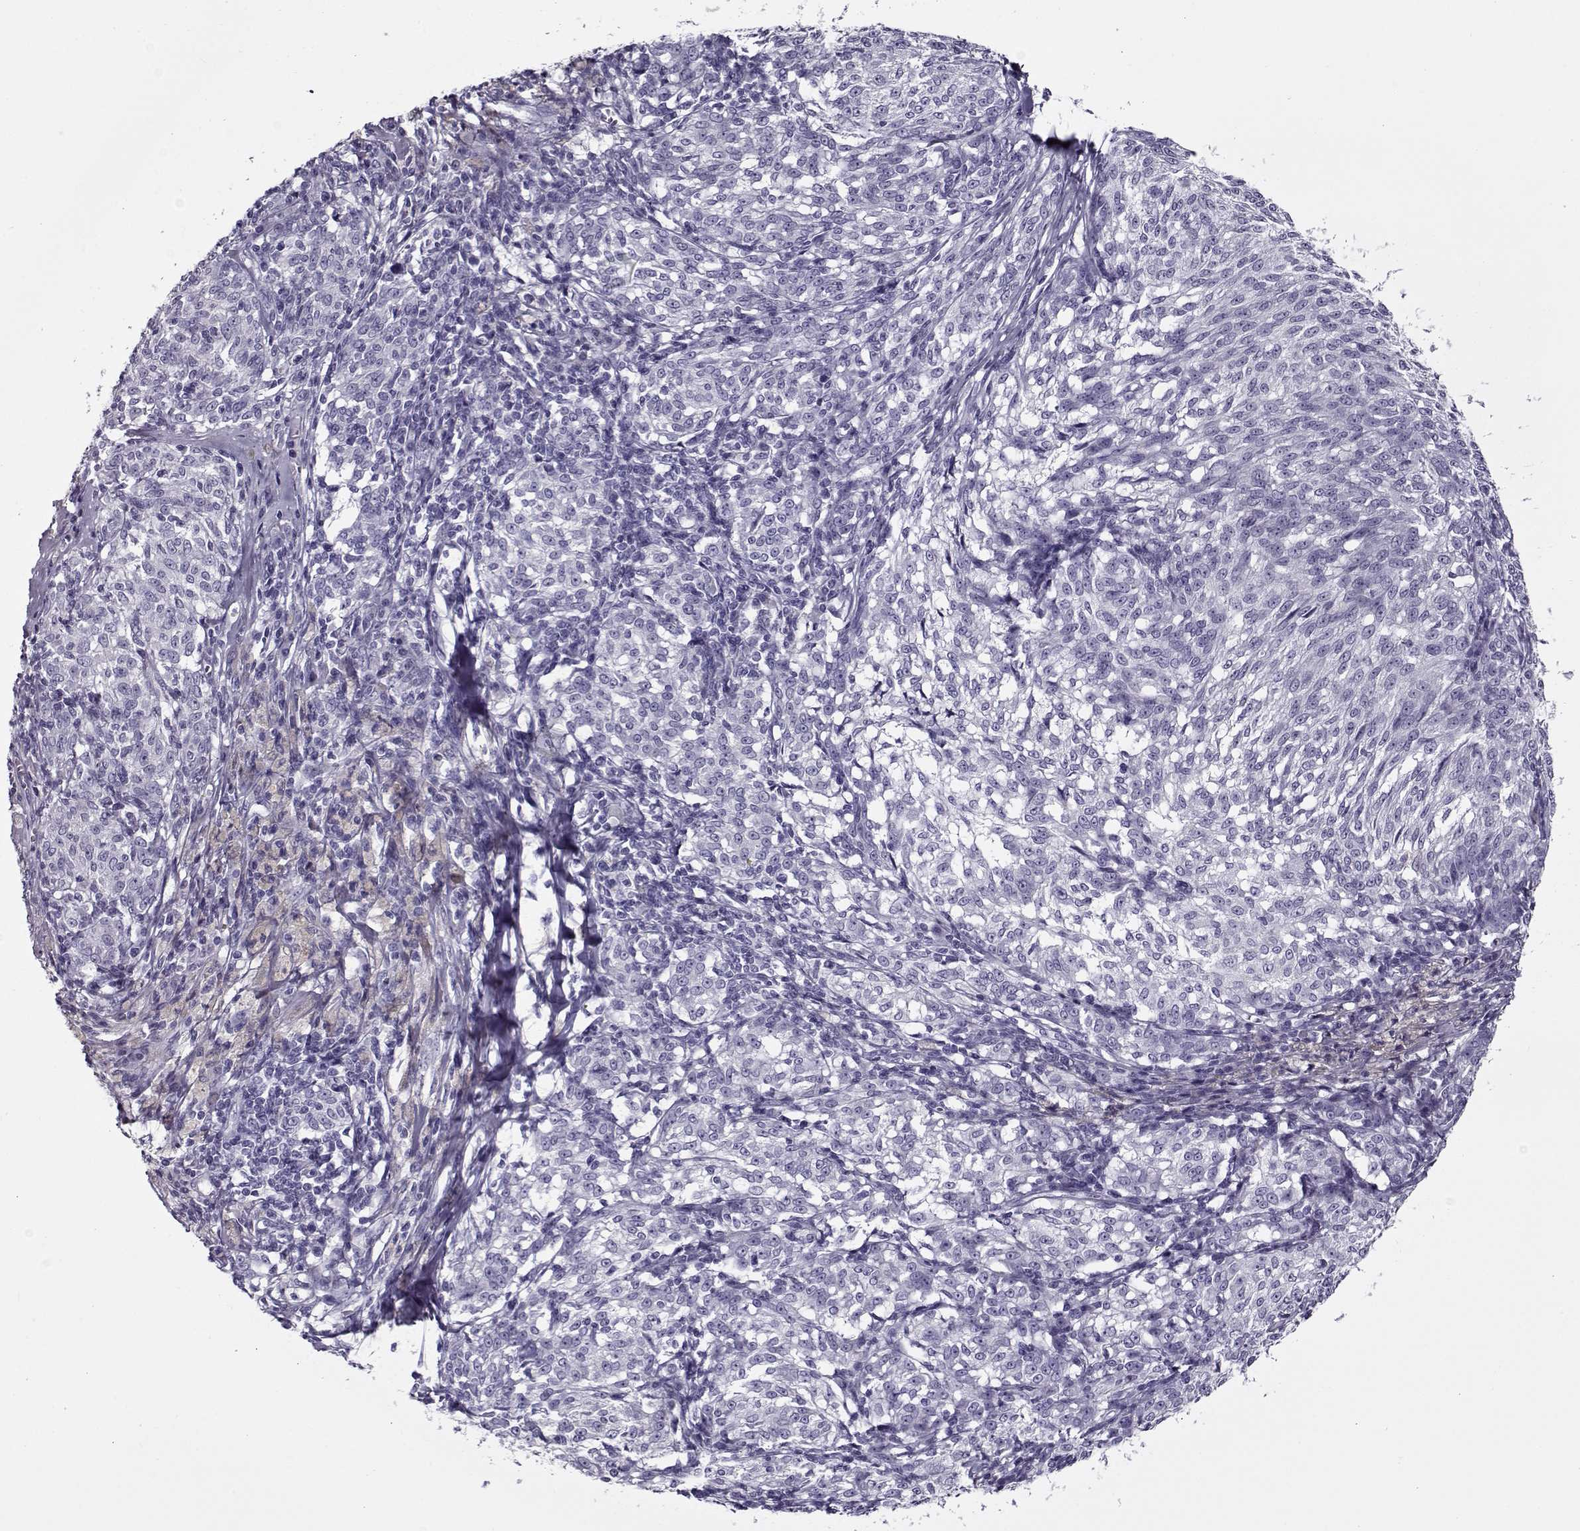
{"staining": {"intensity": "negative", "quantity": "none", "location": "none"}, "tissue": "melanoma", "cell_type": "Tumor cells", "image_type": "cancer", "snomed": [{"axis": "morphology", "description": "Malignant melanoma, NOS"}, {"axis": "topography", "description": "Skin"}], "caption": "This is an IHC photomicrograph of human malignant melanoma. There is no staining in tumor cells.", "gene": "GAGE2A", "patient": {"sex": "female", "age": 72}}